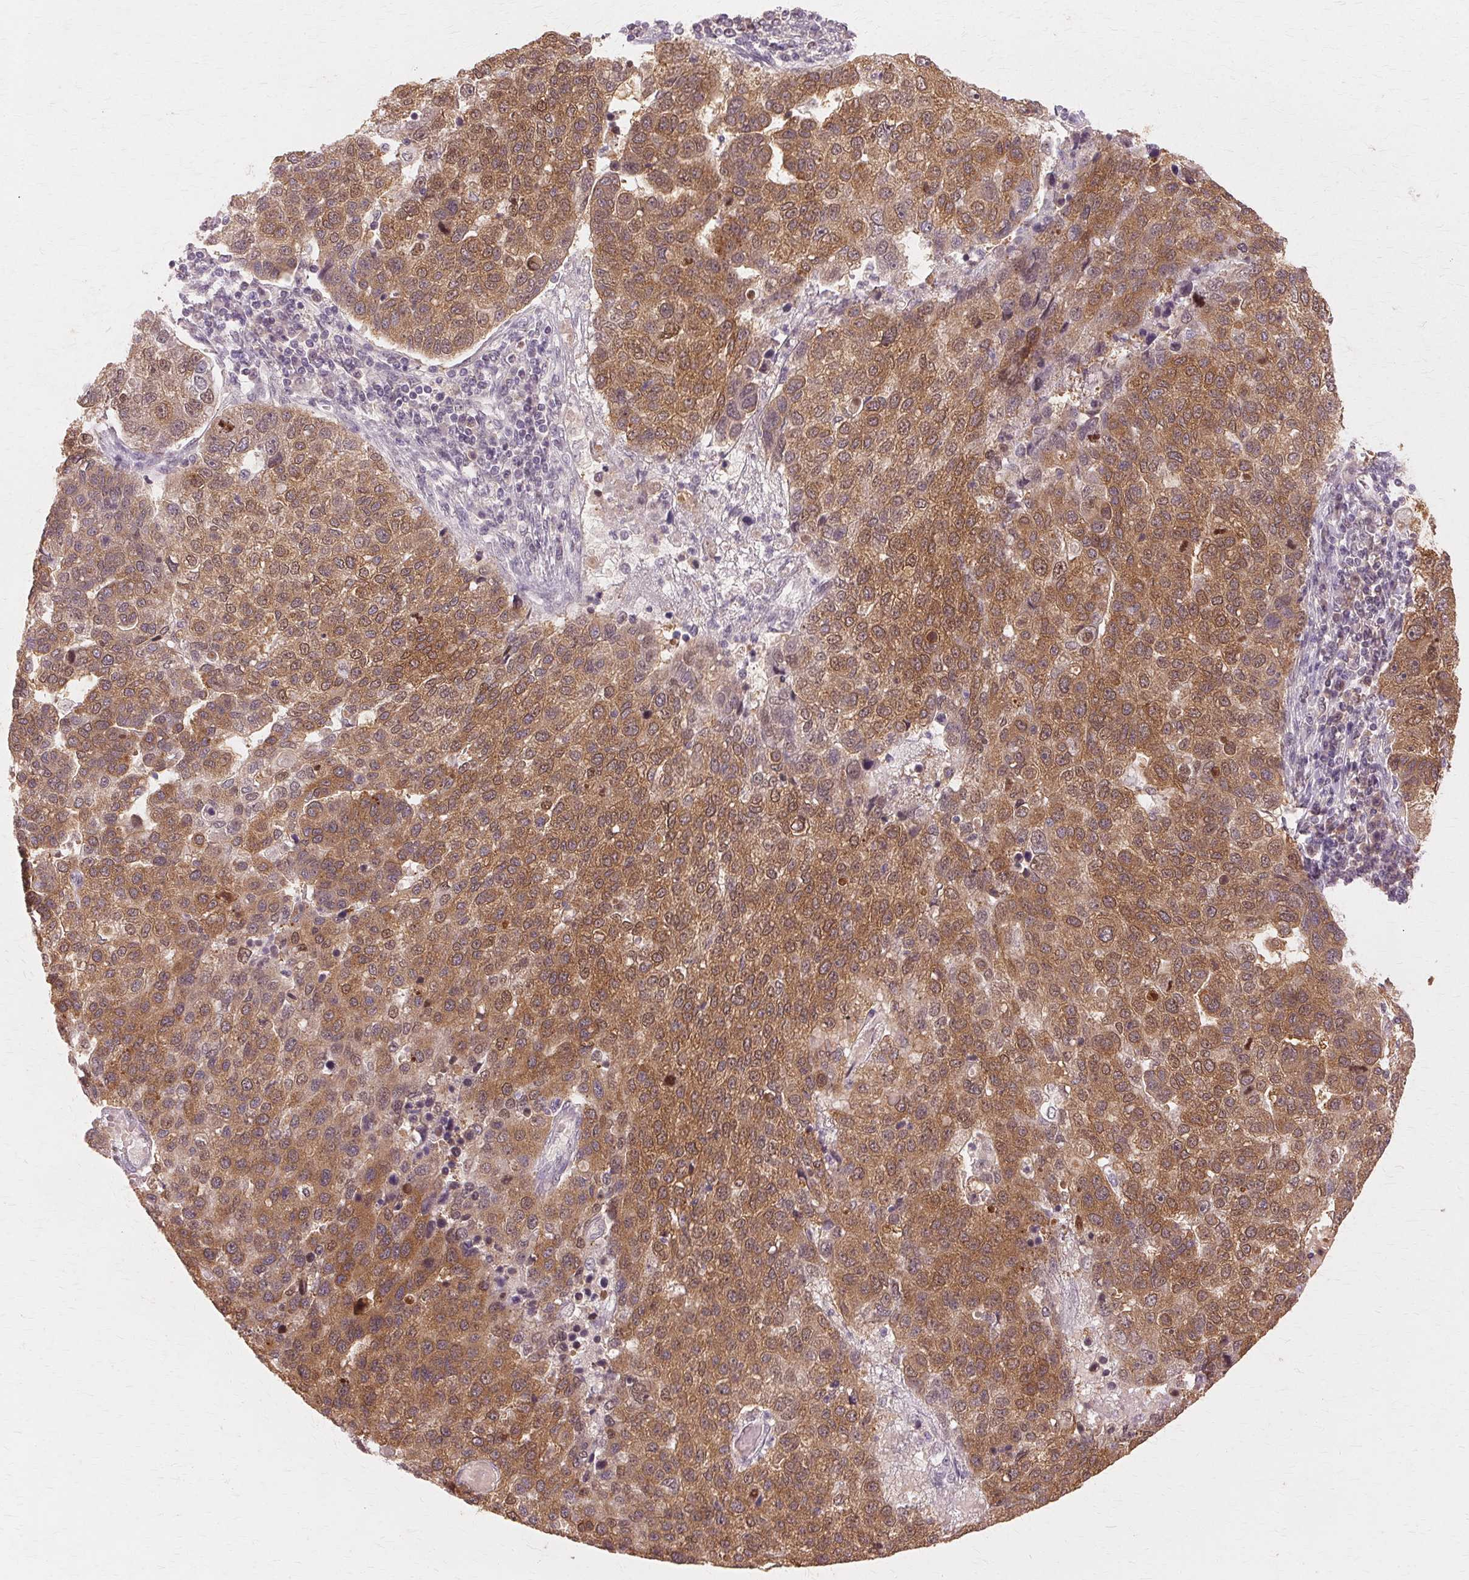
{"staining": {"intensity": "strong", "quantity": ">75%", "location": "cytoplasmic/membranous,nuclear"}, "tissue": "pancreatic cancer", "cell_type": "Tumor cells", "image_type": "cancer", "snomed": [{"axis": "morphology", "description": "Adenocarcinoma, NOS"}, {"axis": "topography", "description": "Pancreas"}], "caption": "Immunohistochemical staining of pancreatic adenocarcinoma shows high levels of strong cytoplasmic/membranous and nuclear protein expression in approximately >75% of tumor cells.", "gene": "PRMT5", "patient": {"sex": "female", "age": 61}}